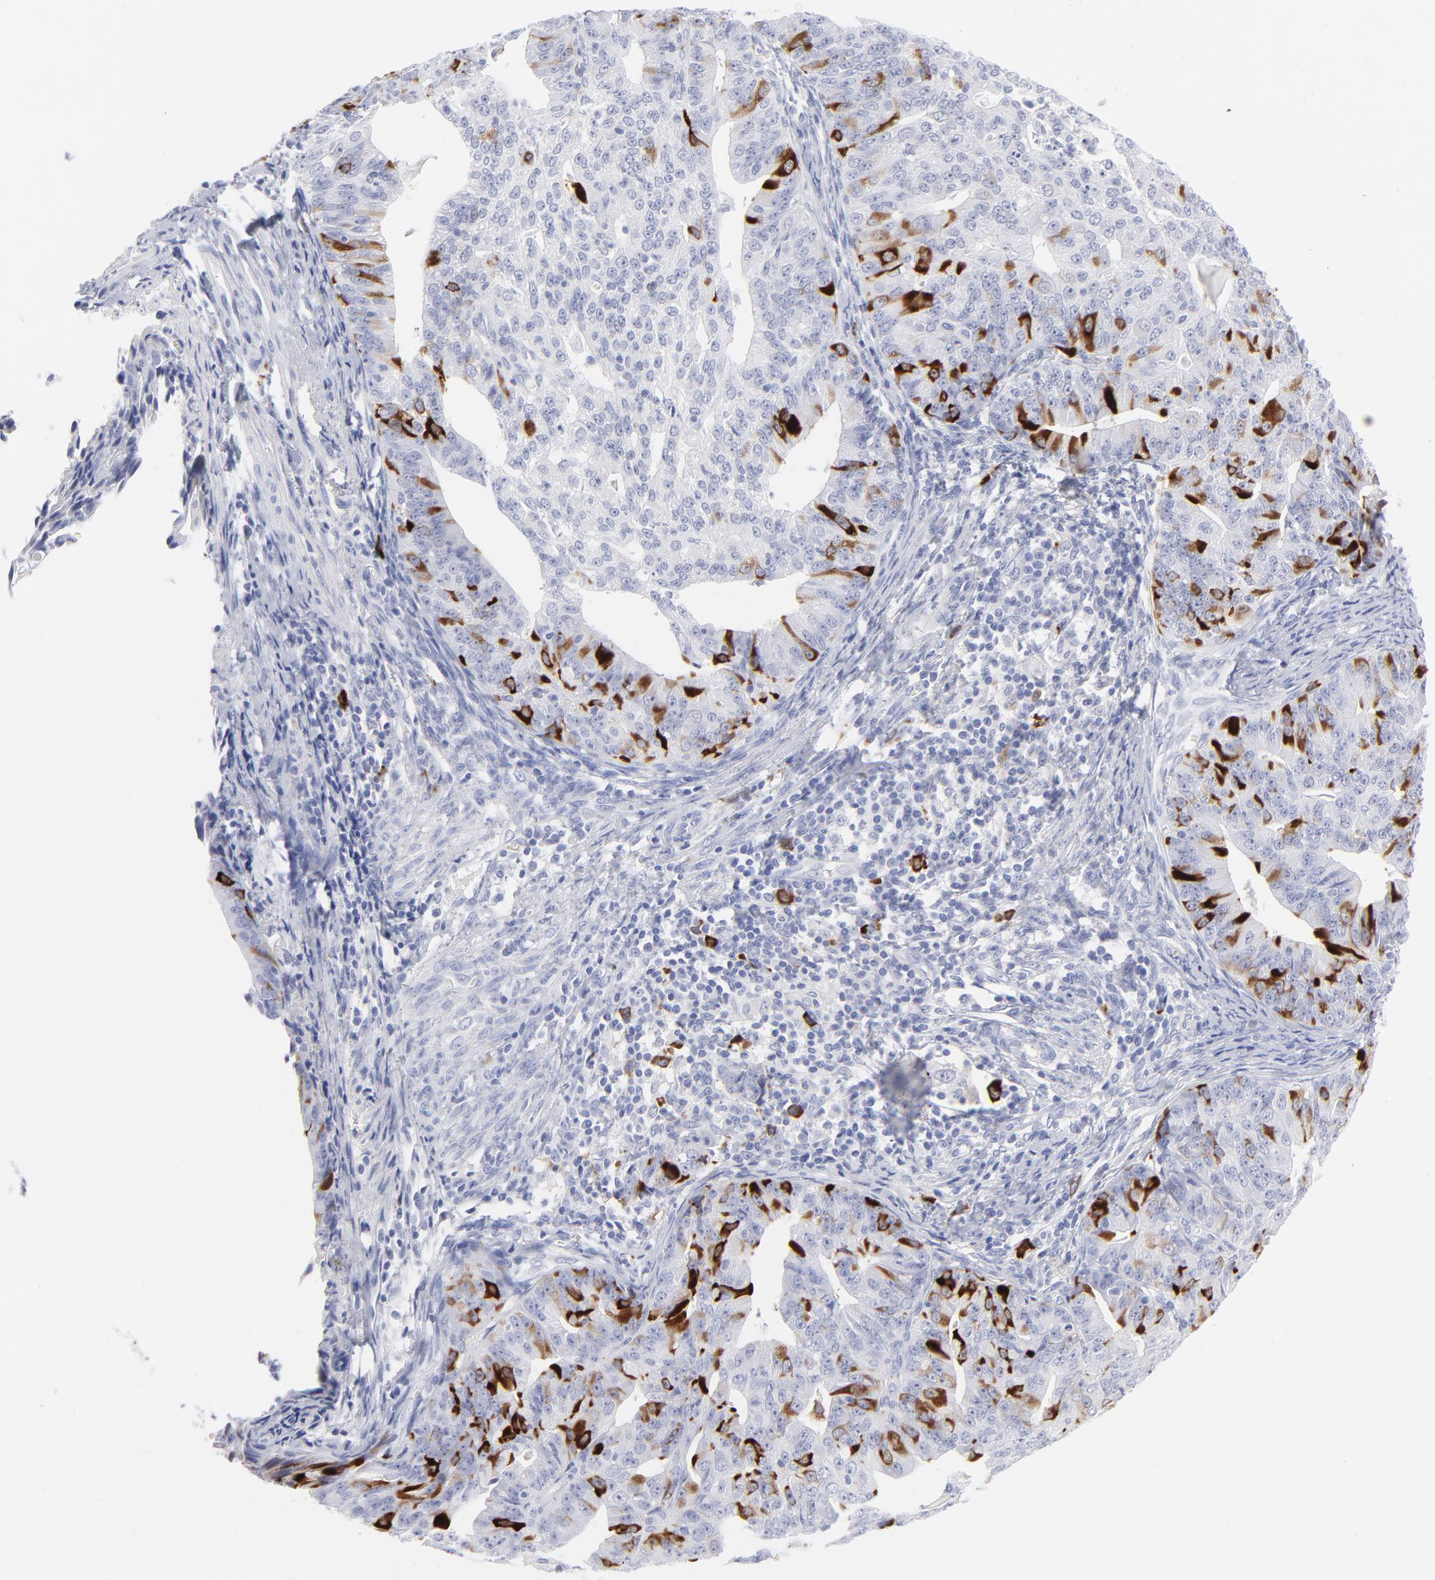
{"staining": {"intensity": "strong", "quantity": "<25%", "location": "cytoplasmic/membranous"}, "tissue": "endometrial cancer", "cell_type": "Tumor cells", "image_type": "cancer", "snomed": [{"axis": "morphology", "description": "Adenocarcinoma, NOS"}, {"axis": "topography", "description": "Endometrium"}], "caption": "High-power microscopy captured an immunohistochemistry image of endometrial cancer, revealing strong cytoplasmic/membranous expression in approximately <25% of tumor cells.", "gene": "CCNB1", "patient": {"sex": "female", "age": 56}}